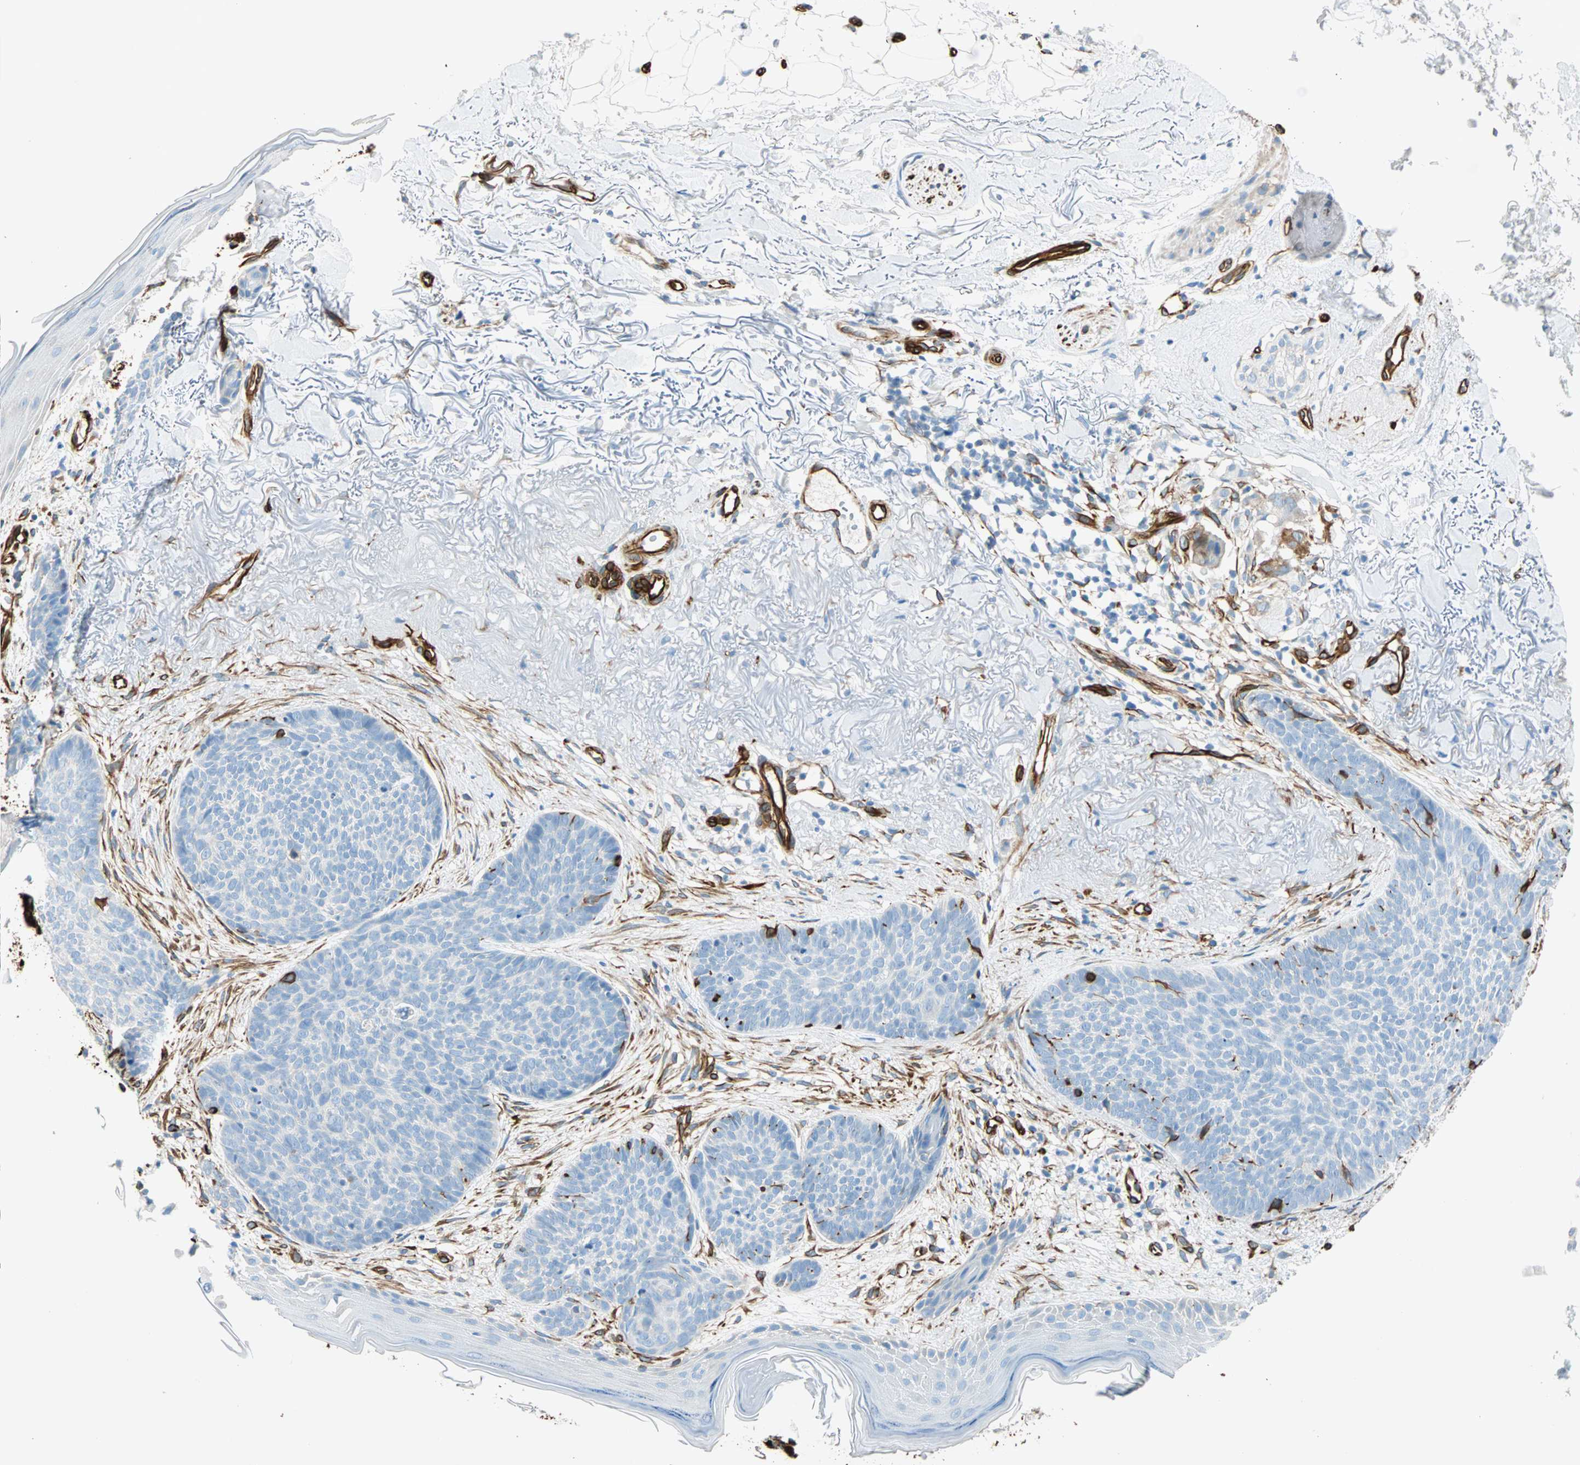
{"staining": {"intensity": "negative", "quantity": "none", "location": "none"}, "tissue": "skin cancer", "cell_type": "Tumor cells", "image_type": "cancer", "snomed": [{"axis": "morphology", "description": "Normal tissue, NOS"}, {"axis": "morphology", "description": "Basal cell carcinoma"}, {"axis": "topography", "description": "Skin"}], "caption": "The IHC image has no significant positivity in tumor cells of skin cancer tissue.", "gene": "NES", "patient": {"sex": "female", "age": 70}}